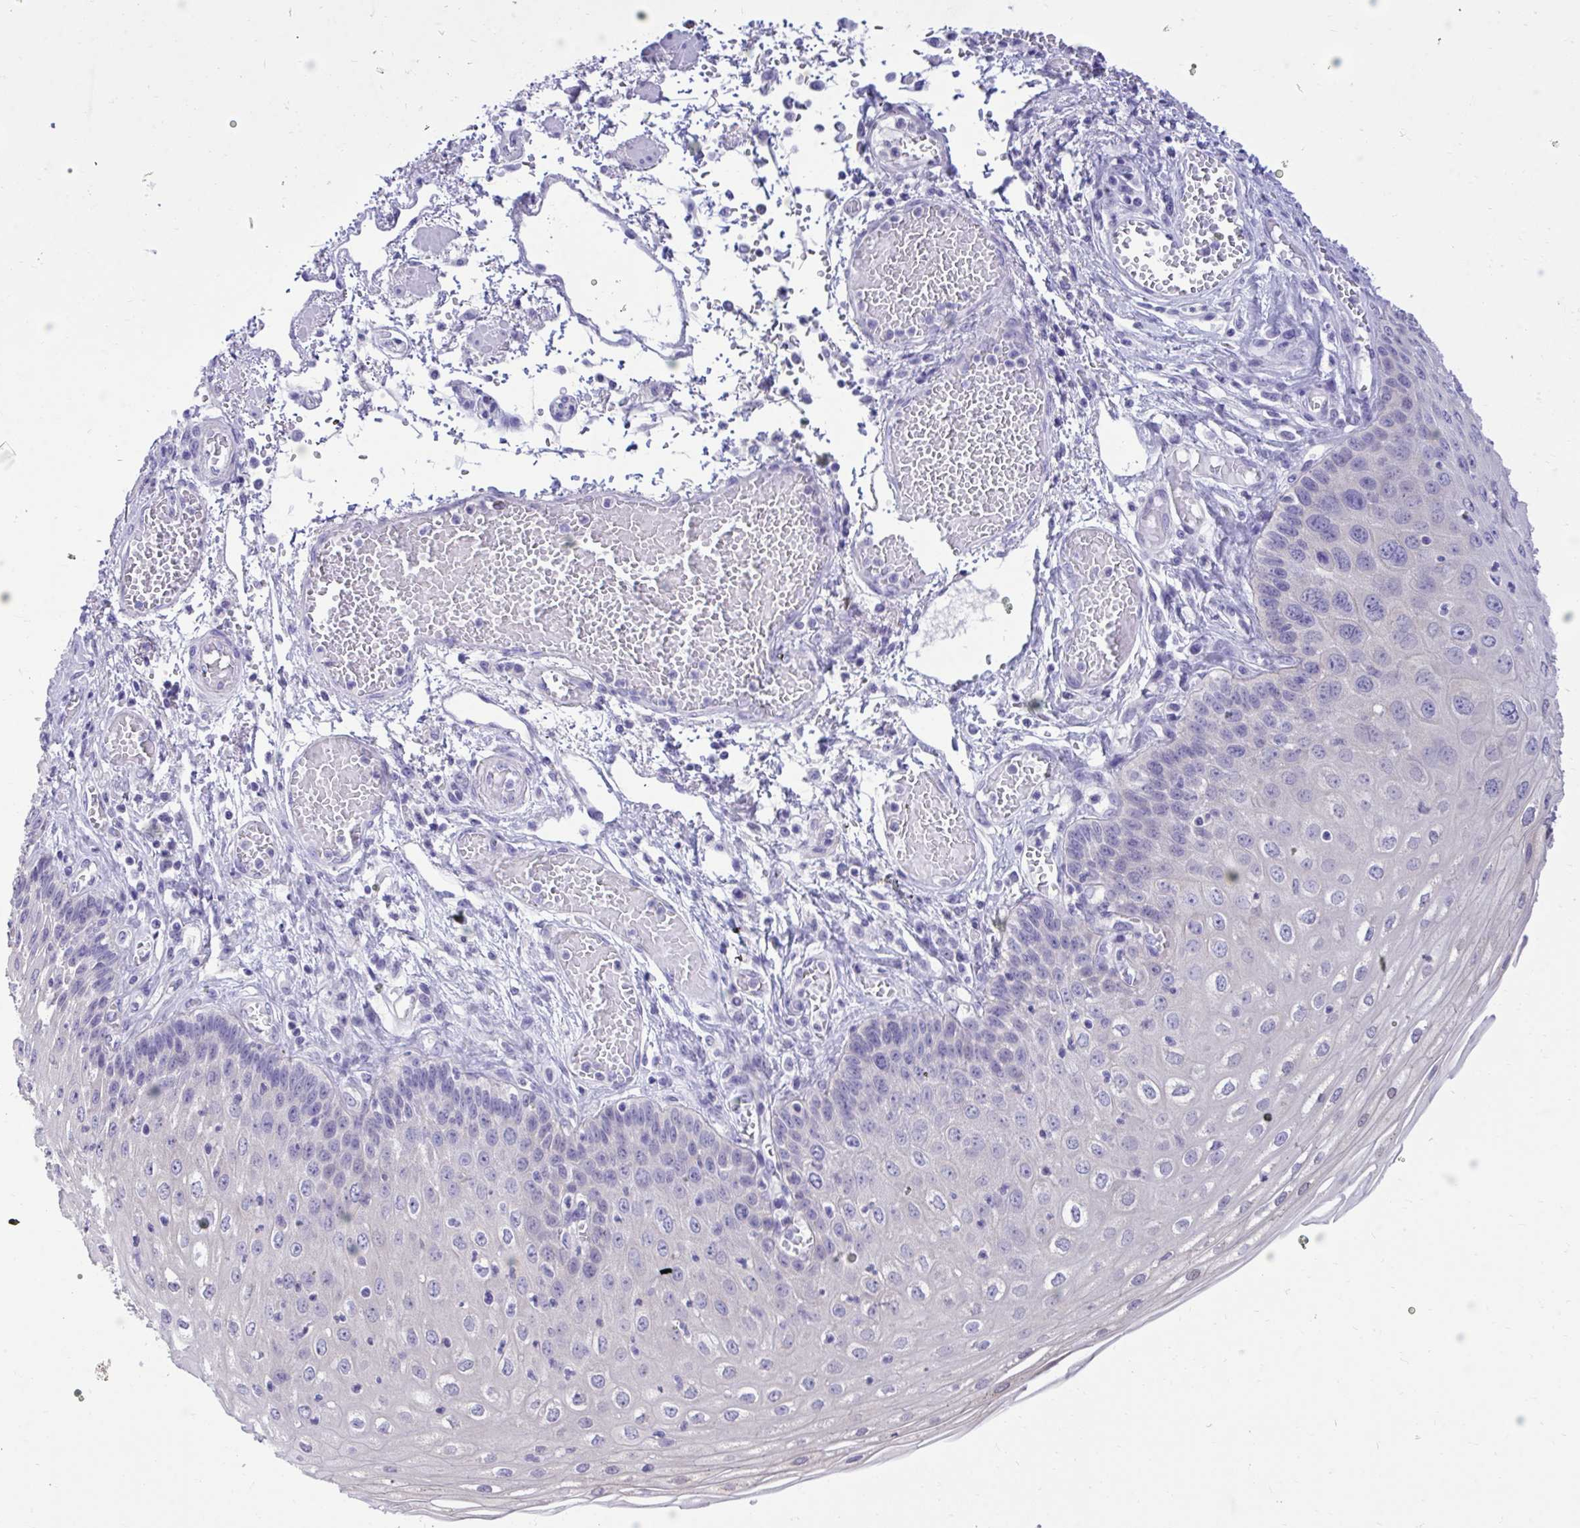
{"staining": {"intensity": "negative", "quantity": "none", "location": "none"}, "tissue": "esophagus", "cell_type": "Squamous epithelial cells", "image_type": "normal", "snomed": [{"axis": "morphology", "description": "Normal tissue, NOS"}, {"axis": "morphology", "description": "Adenocarcinoma, NOS"}, {"axis": "topography", "description": "Esophagus"}], "caption": "A high-resolution micrograph shows IHC staining of unremarkable esophagus, which displays no significant positivity in squamous epithelial cells.", "gene": "TMCO5A", "patient": {"sex": "male", "age": 81}}